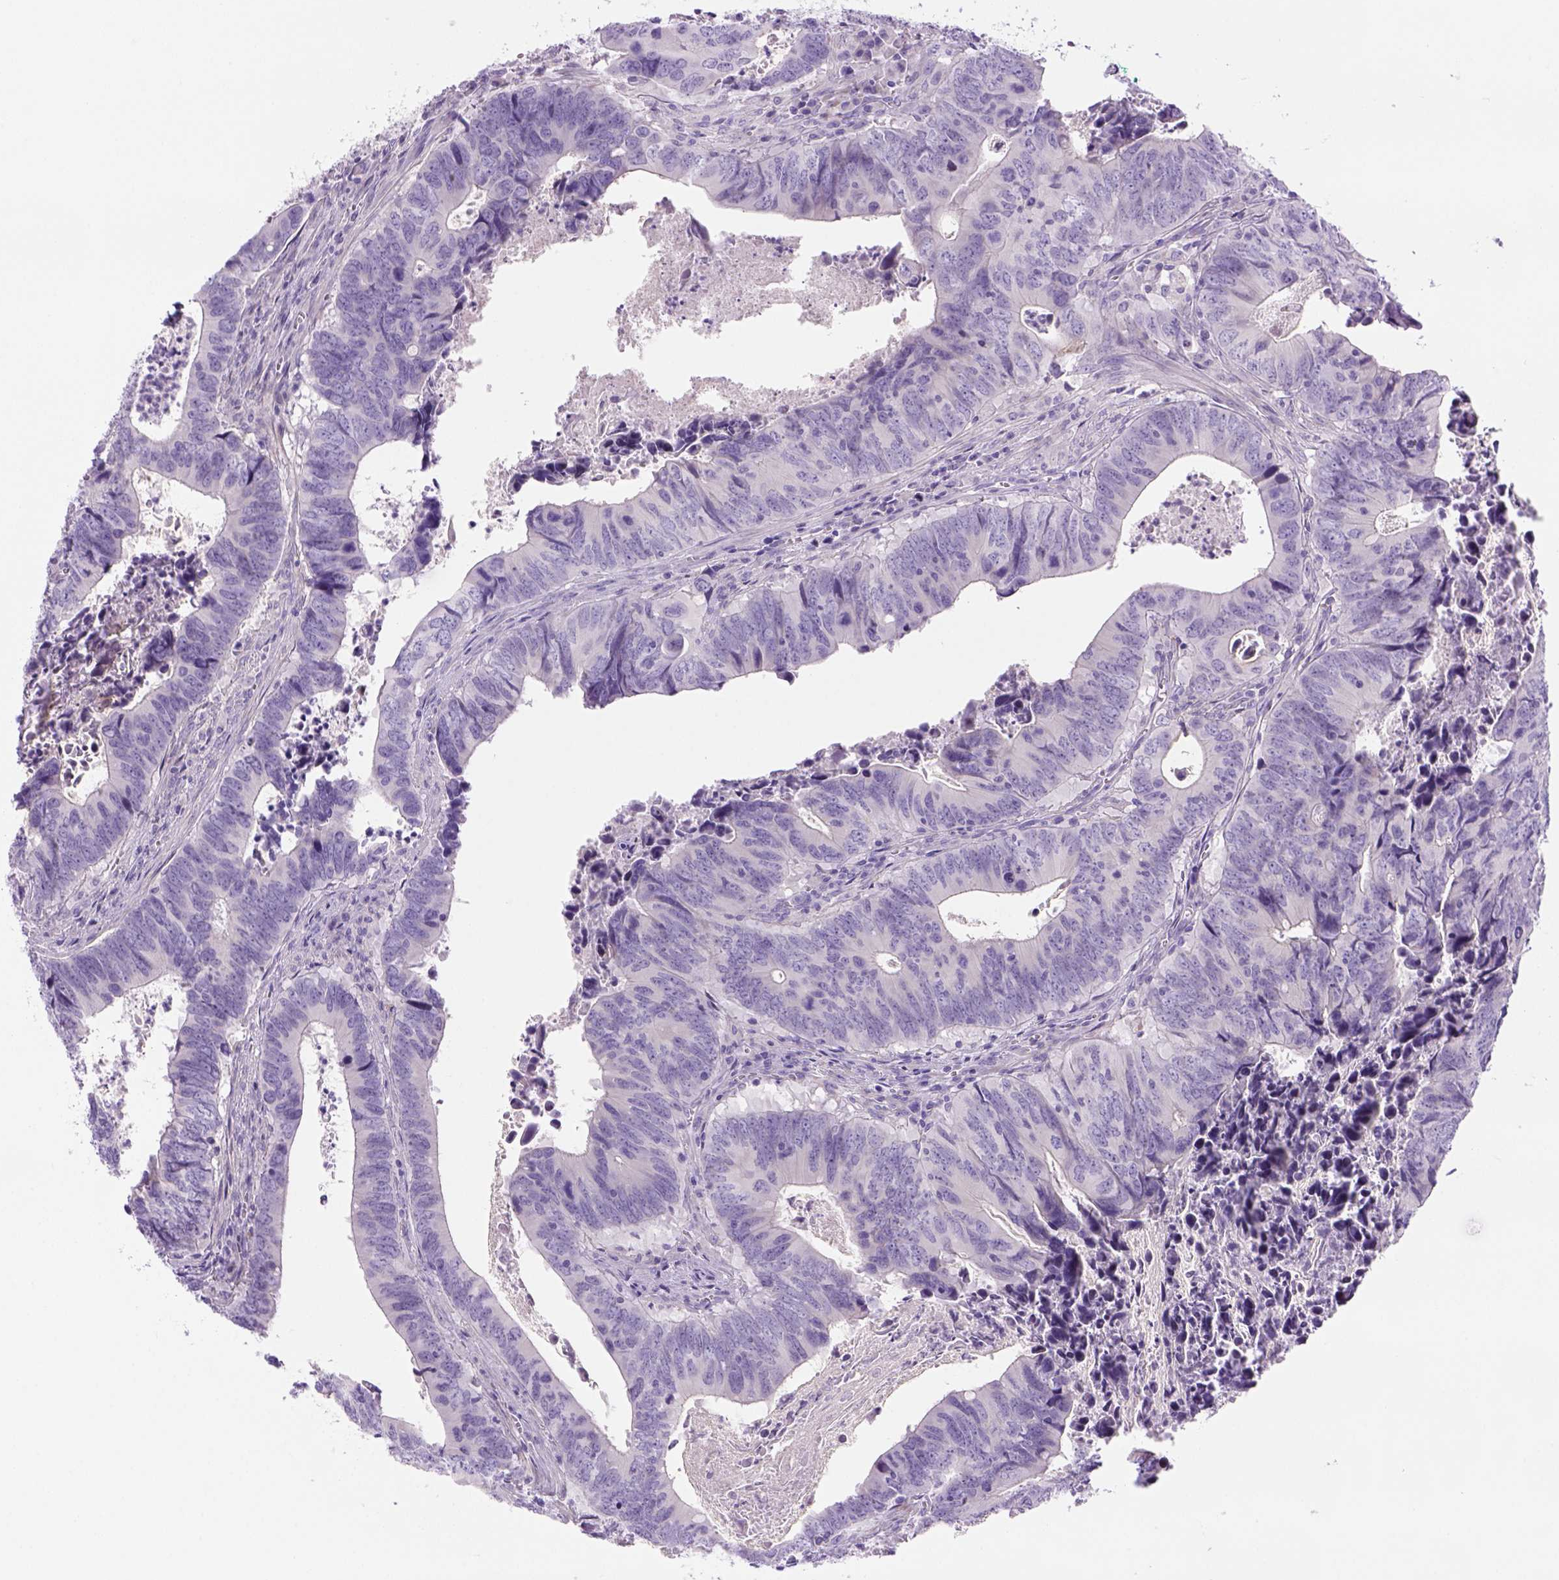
{"staining": {"intensity": "negative", "quantity": "none", "location": "none"}, "tissue": "colorectal cancer", "cell_type": "Tumor cells", "image_type": "cancer", "snomed": [{"axis": "morphology", "description": "Adenocarcinoma, NOS"}, {"axis": "topography", "description": "Colon"}], "caption": "Immunohistochemistry micrograph of neoplastic tissue: colorectal cancer stained with DAB reveals no significant protein expression in tumor cells.", "gene": "DNAH11", "patient": {"sex": "female", "age": 82}}